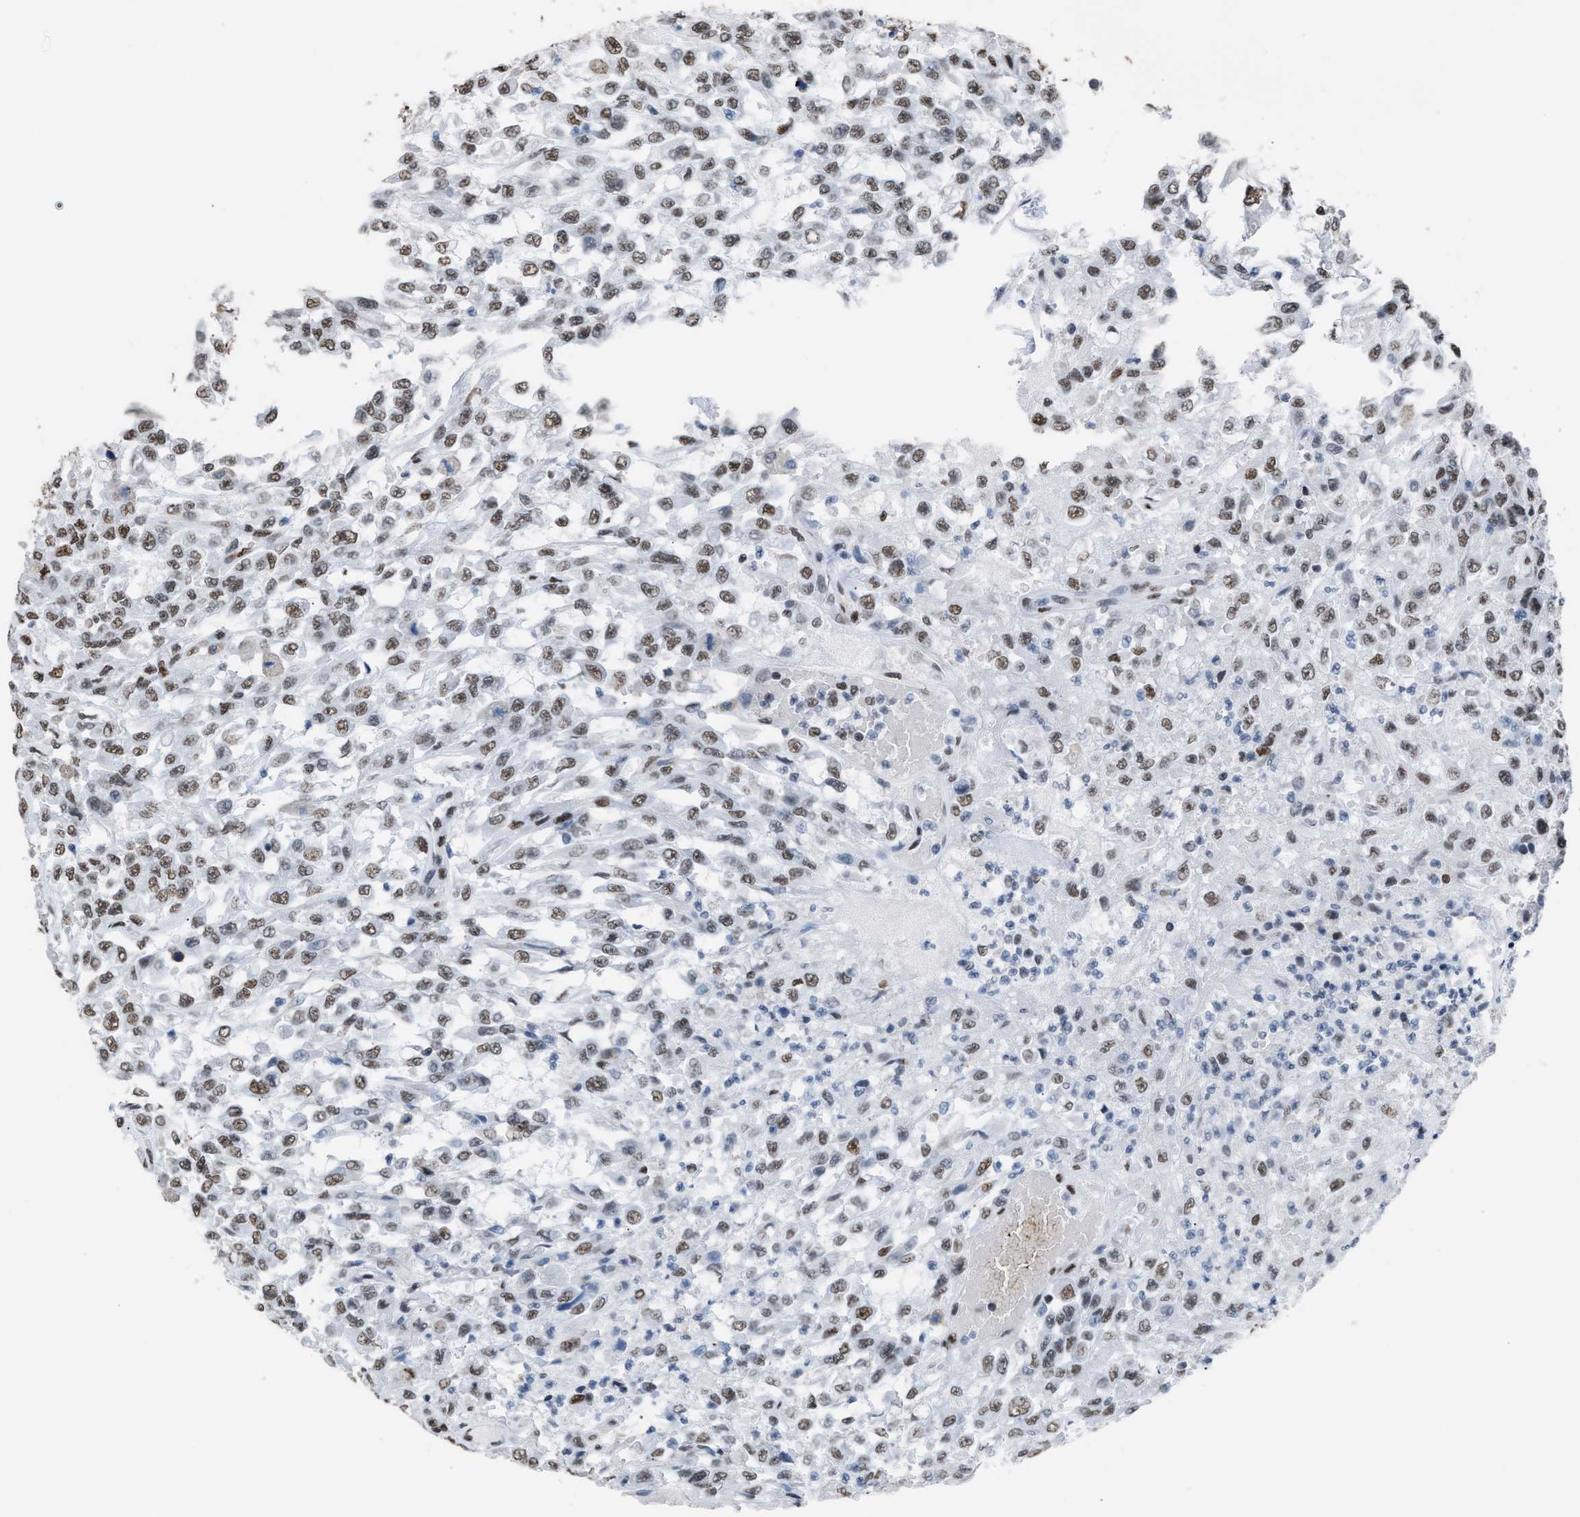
{"staining": {"intensity": "moderate", "quantity": ">75%", "location": "nuclear"}, "tissue": "urothelial cancer", "cell_type": "Tumor cells", "image_type": "cancer", "snomed": [{"axis": "morphology", "description": "Urothelial carcinoma, High grade"}, {"axis": "topography", "description": "Urinary bladder"}], "caption": "Moderate nuclear staining for a protein is appreciated in about >75% of tumor cells of urothelial cancer using immunohistochemistry (IHC).", "gene": "CCAR2", "patient": {"sex": "male", "age": 46}}